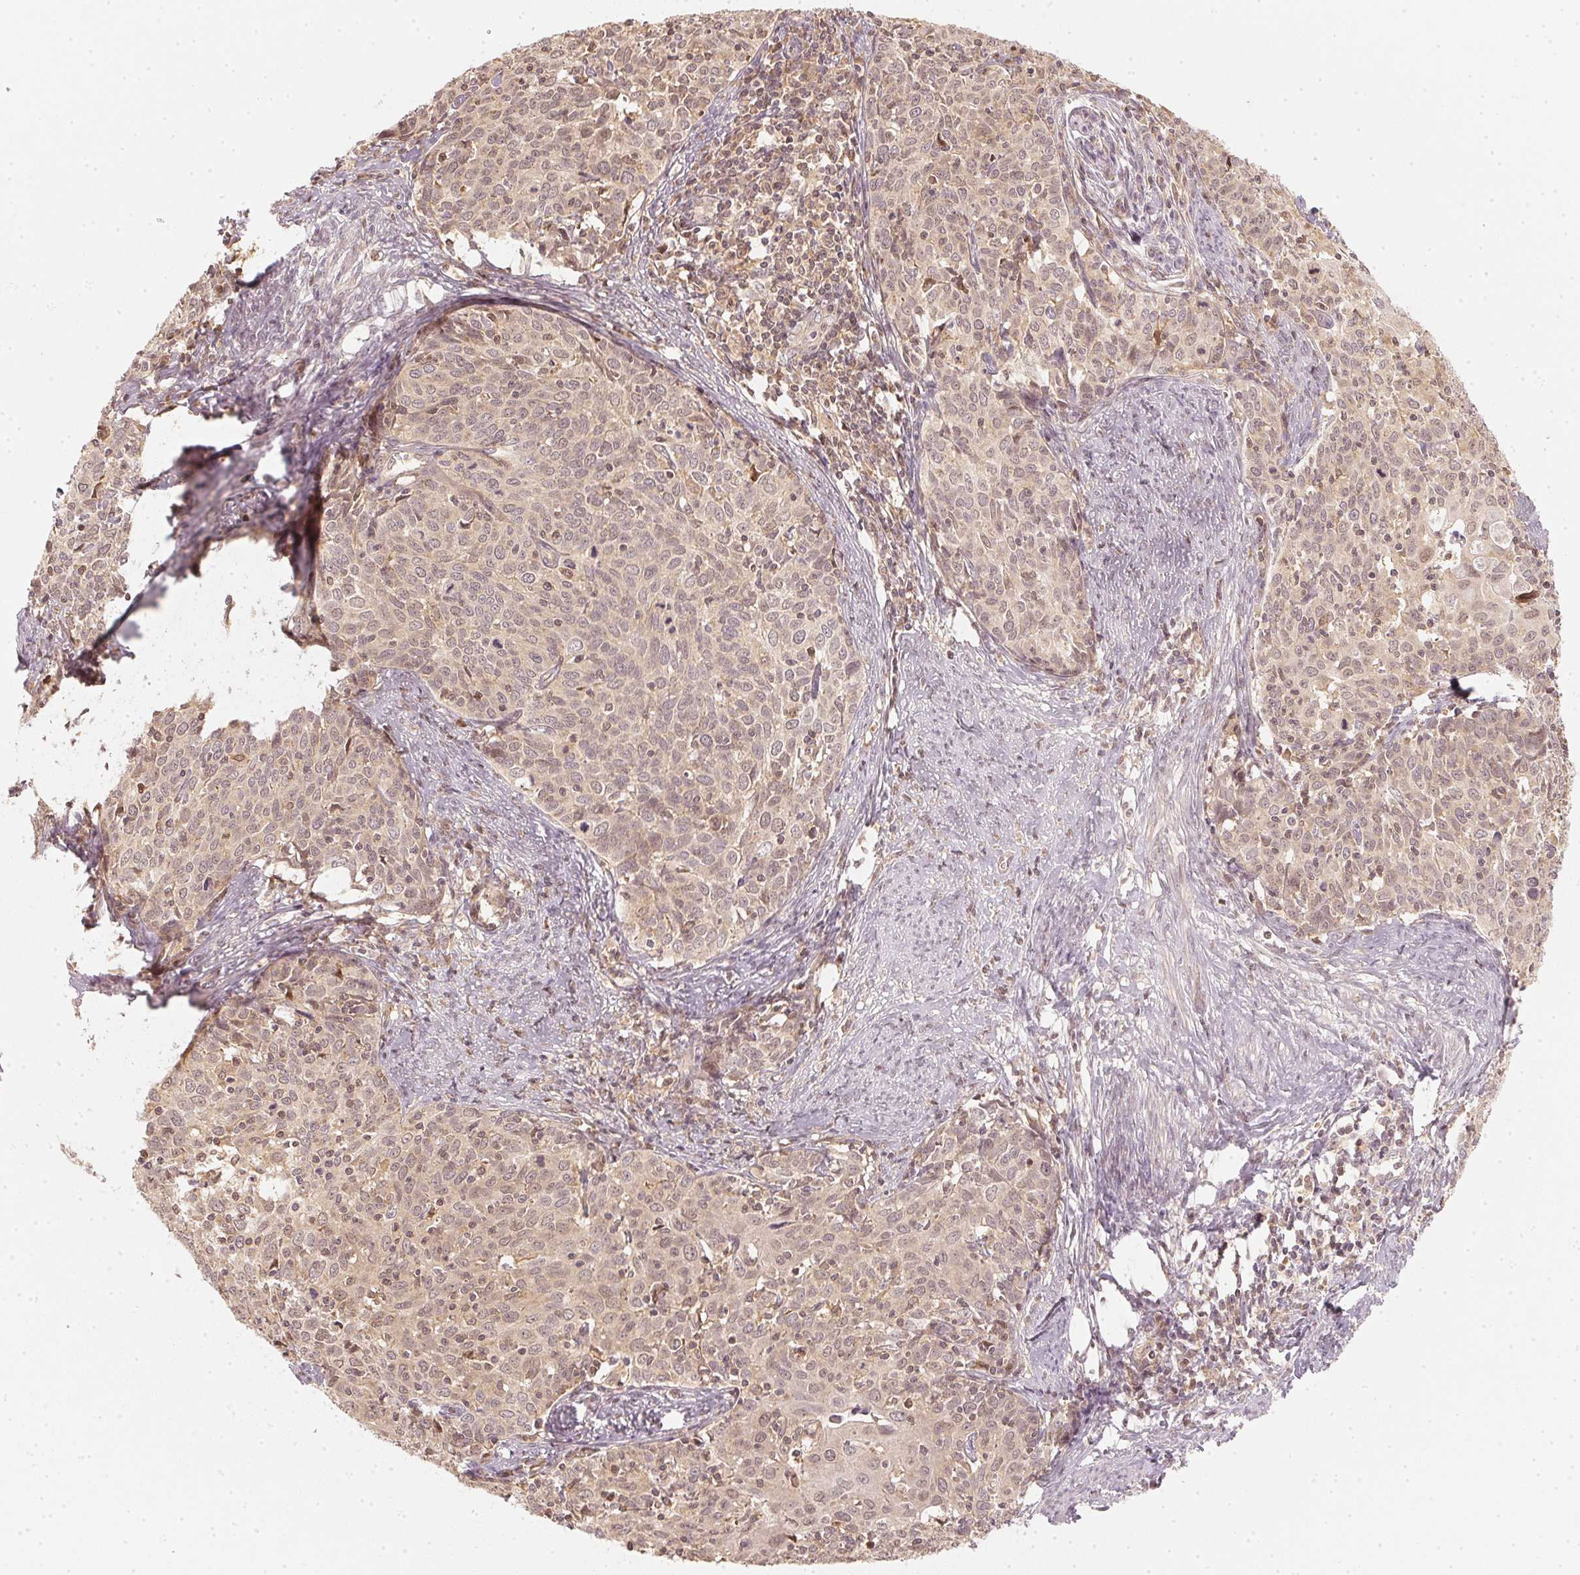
{"staining": {"intensity": "weak", "quantity": "25%-75%", "location": "nuclear"}, "tissue": "cervical cancer", "cell_type": "Tumor cells", "image_type": "cancer", "snomed": [{"axis": "morphology", "description": "Squamous cell carcinoma, NOS"}, {"axis": "topography", "description": "Cervix"}], "caption": "Protein staining of cervical squamous cell carcinoma tissue shows weak nuclear positivity in about 25%-75% of tumor cells.", "gene": "UBE2L3", "patient": {"sex": "female", "age": 62}}